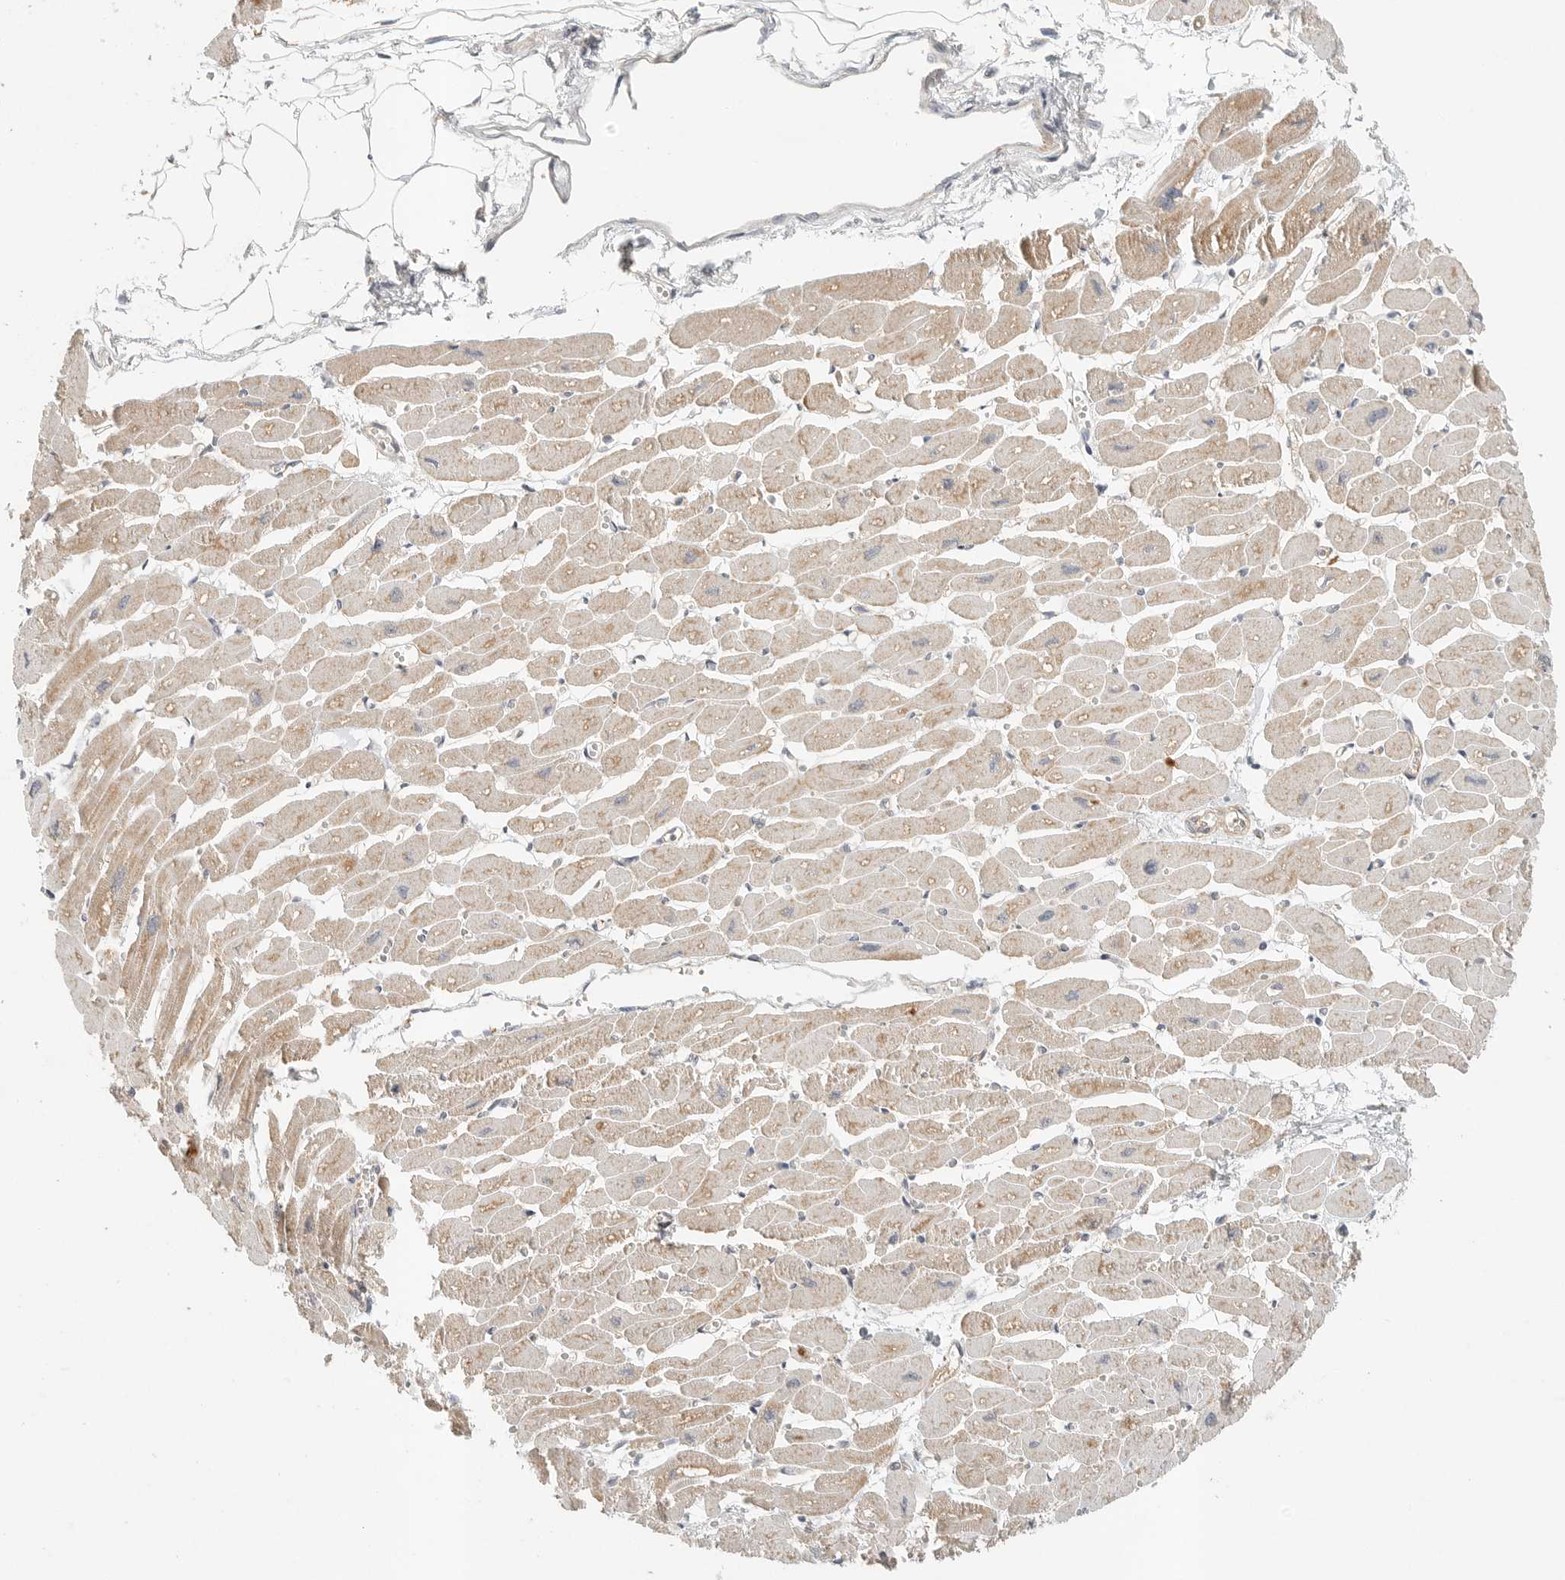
{"staining": {"intensity": "weak", "quantity": "25%-75%", "location": "cytoplasmic/membranous"}, "tissue": "heart muscle", "cell_type": "Cardiomyocytes", "image_type": "normal", "snomed": [{"axis": "morphology", "description": "Normal tissue, NOS"}, {"axis": "topography", "description": "Heart"}], "caption": "This micrograph shows immunohistochemistry staining of benign heart muscle, with low weak cytoplasmic/membranous expression in about 25%-75% of cardiomyocytes.", "gene": "SLC25A36", "patient": {"sex": "female", "age": 54}}